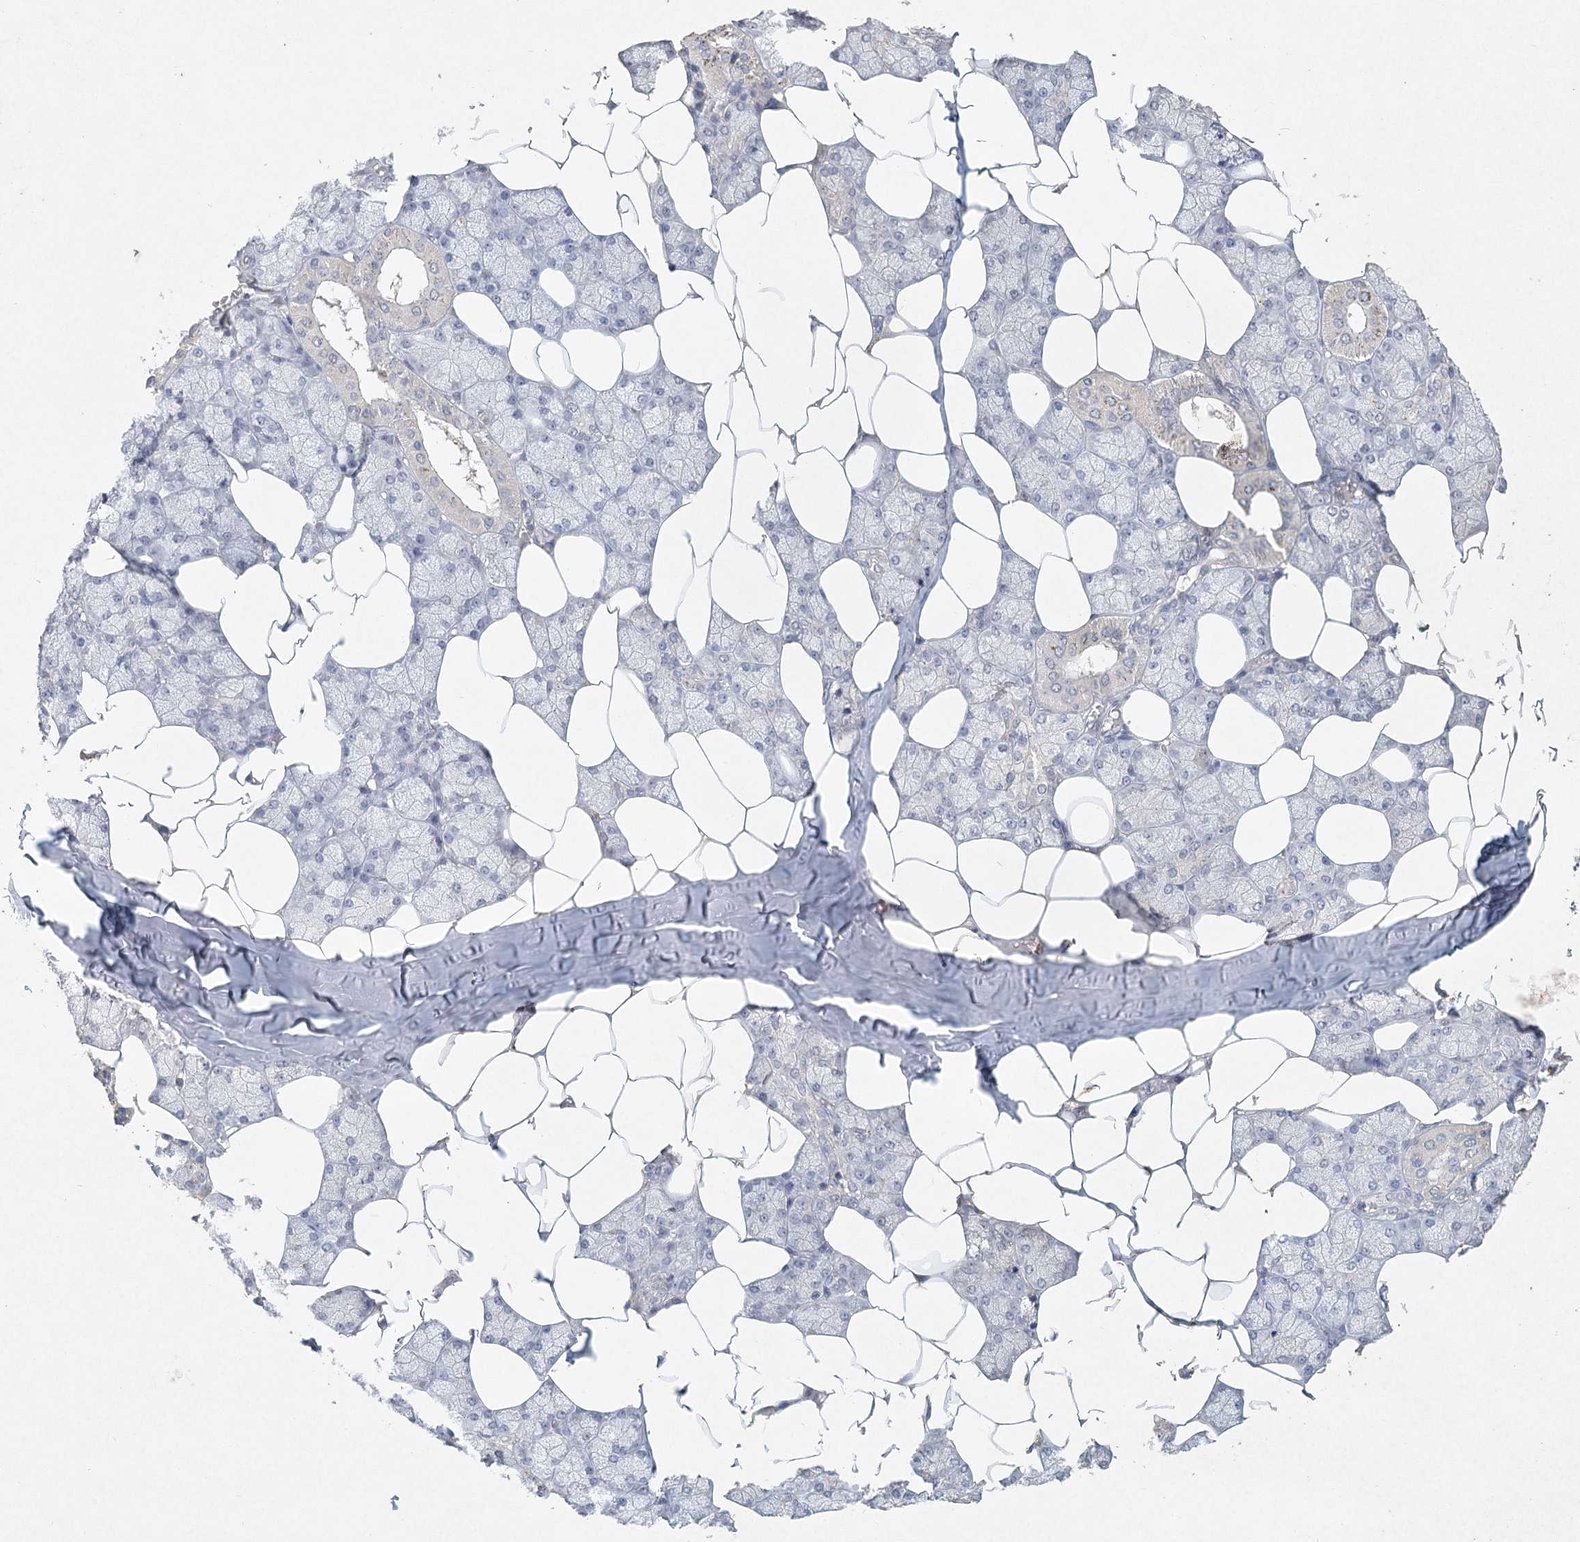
{"staining": {"intensity": "moderate", "quantity": "<25%", "location": "cytoplasmic/membranous"}, "tissue": "salivary gland", "cell_type": "Glandular cells", "image_type": "normal", "snomed": [{"axis": "morphology", "description": "Normal tissue, NOS"}, {"axis": "topography", "description": "Salivary gland"}], "caption": "Protein expression analysis of benign salivary gland shows moderate cytoplasmic/membranous positivity in approximately <25% of glandular cells.", "gene": "ARSI", "patient": {"sex": "male", "age": 62}}